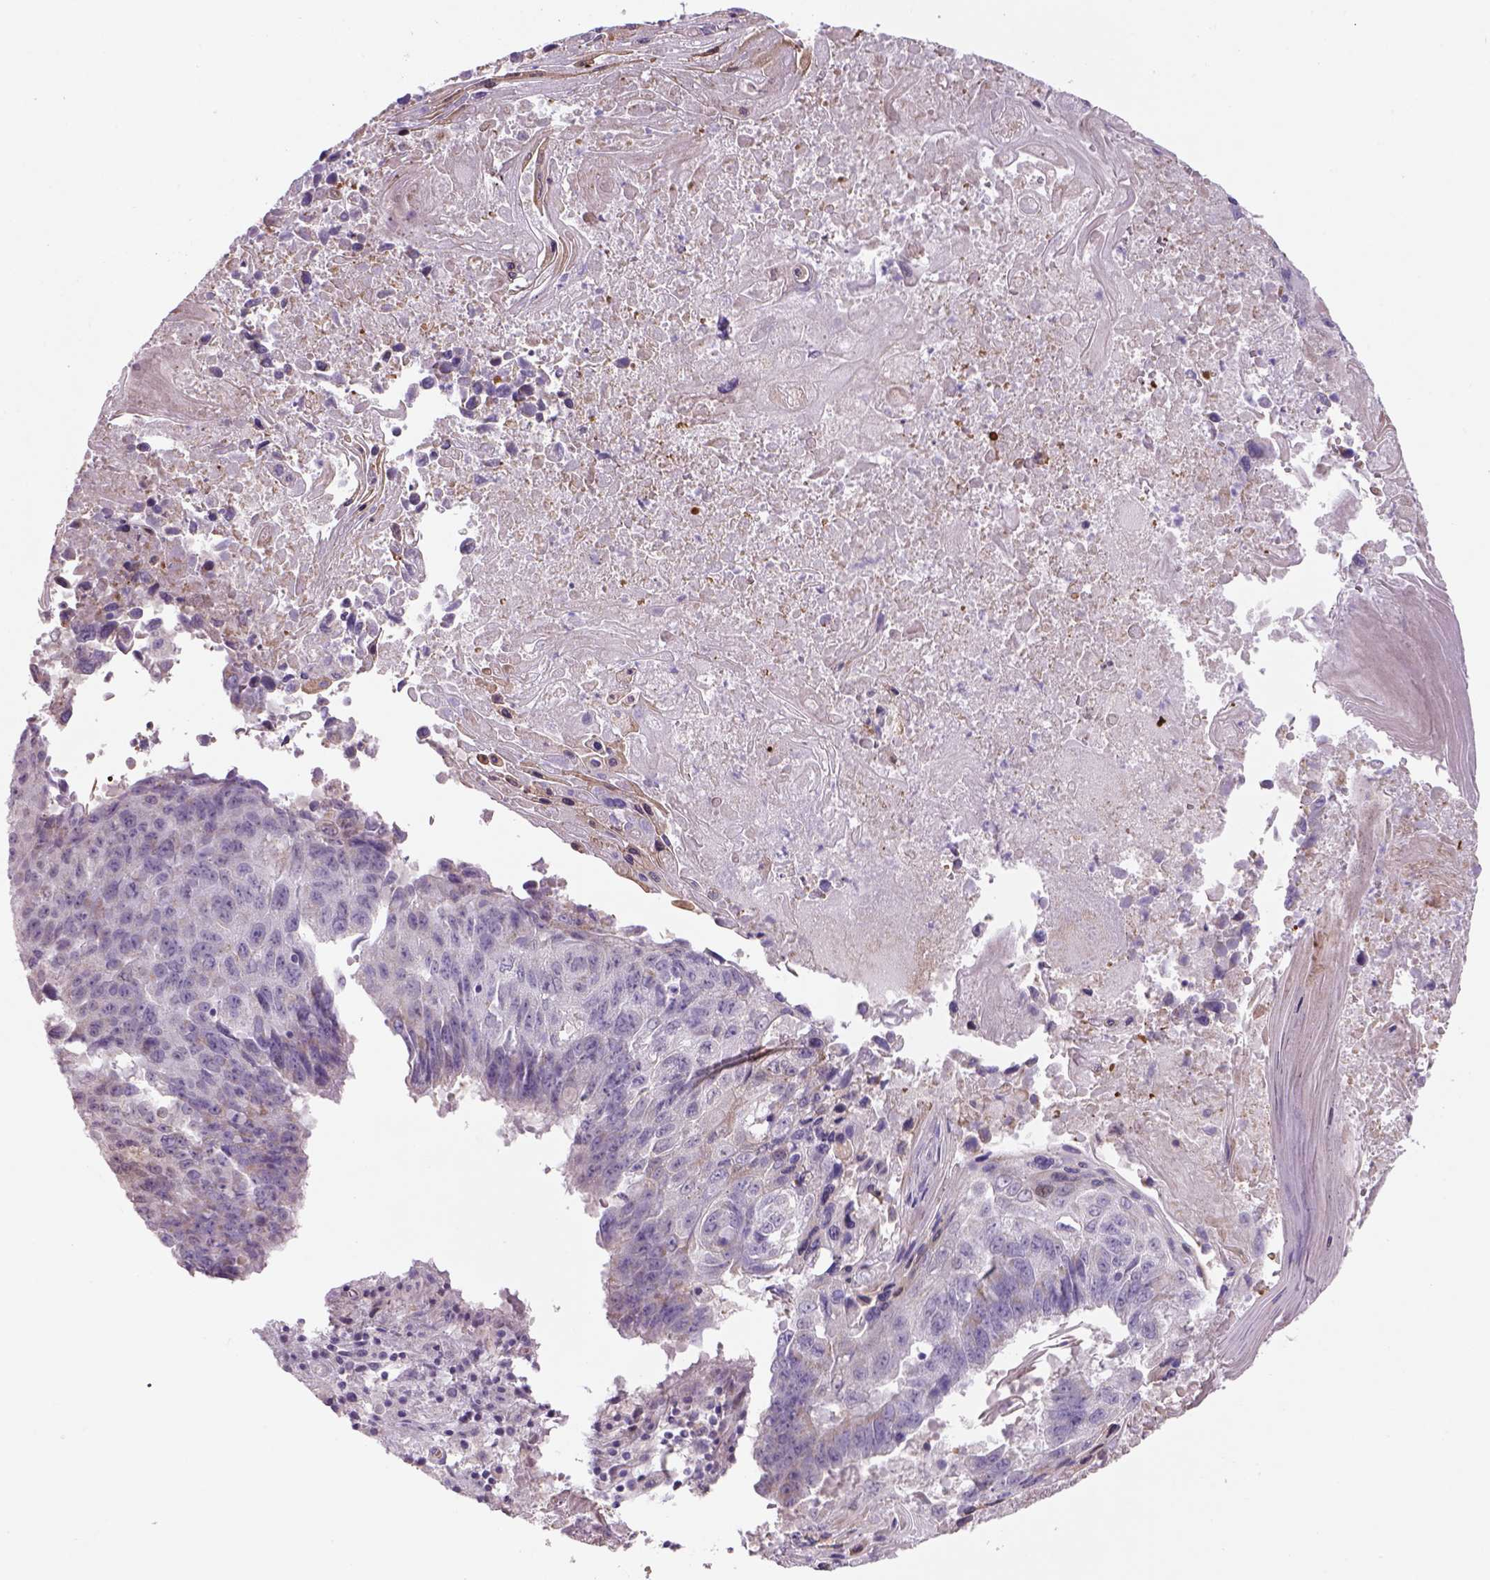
{"staining": {"intensity": "weak", "quantity": "<25%", "location": "cytoplasmic/membranous"}, "tissue": "lung cancer", "cell_type": "Tumor cells", "image_type": "cancer", "snomed": [{"axis": "morphology", "description": "Squamous cell carcinoma, NOS"}, {"axis": "topography", "description": "Lung"}], "caption": "DAB immunohistochemical staining of human squamous cell carcinoma (lung) exhibits no significant staining in tumor cells.", "gene": "ADGRV1", "patient": {"sex": "male", "age": 73}}